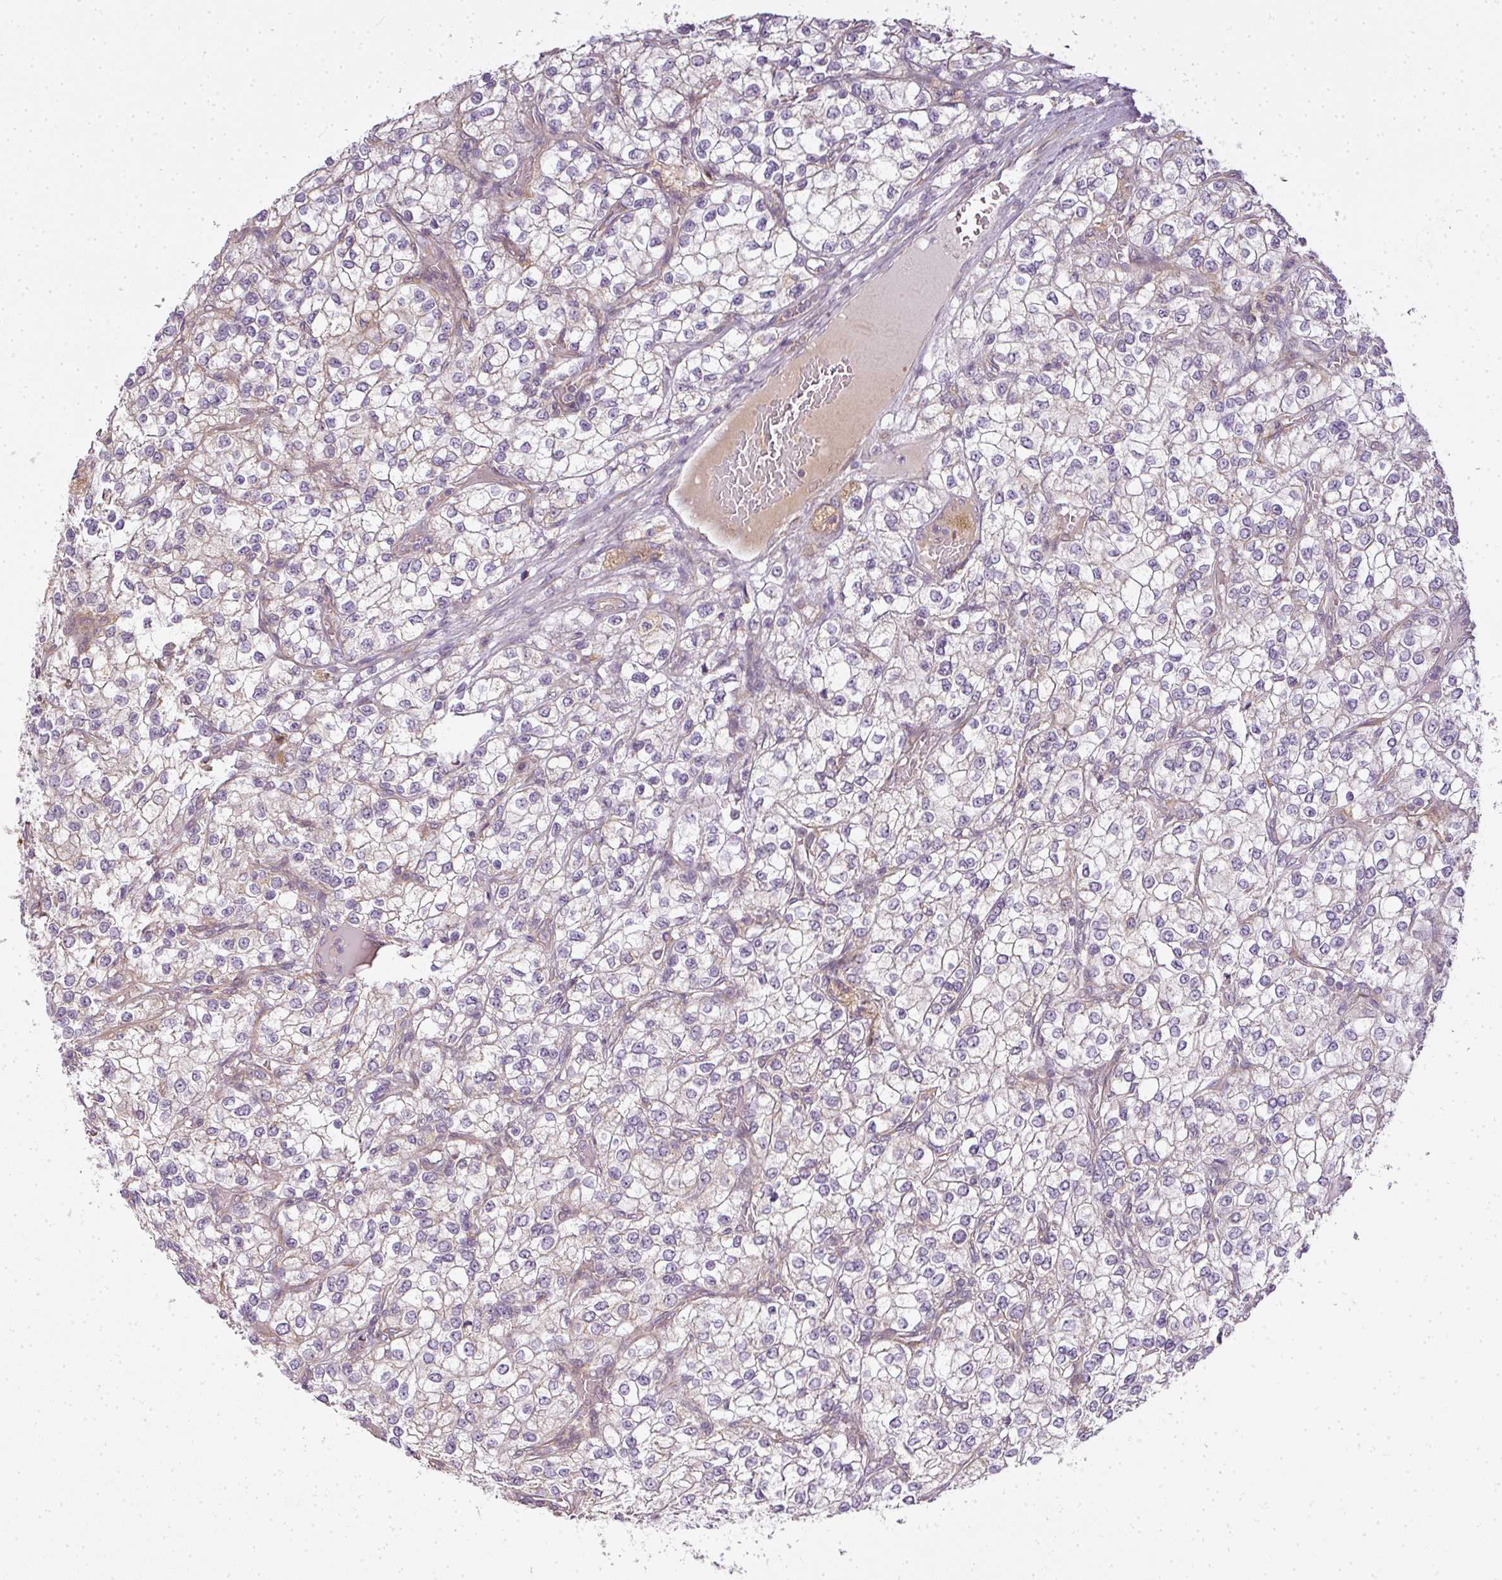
{"staining": {"intensity": "weak", "quantity": "<25%", "location": "cytoplasmic/membranous"}, "tissue": "renal cancer", "cell_type": "Tumor cells", "image_type": "cancer", "snomed": [{"axis": "morphology", "description": "Adenocarcinoma, NOS"}, {"axis": "topography", "description": "Kidney"}], "caption": "Immunohistochemistry photomicrograph of human adenocarcinoma (renal) stained for a protein (brown), which exhibits no positivity in tumor cells. (DAB IHC, high magnification).", "gene": "MED19", "patient": {"sex": "male", "age": 80}}